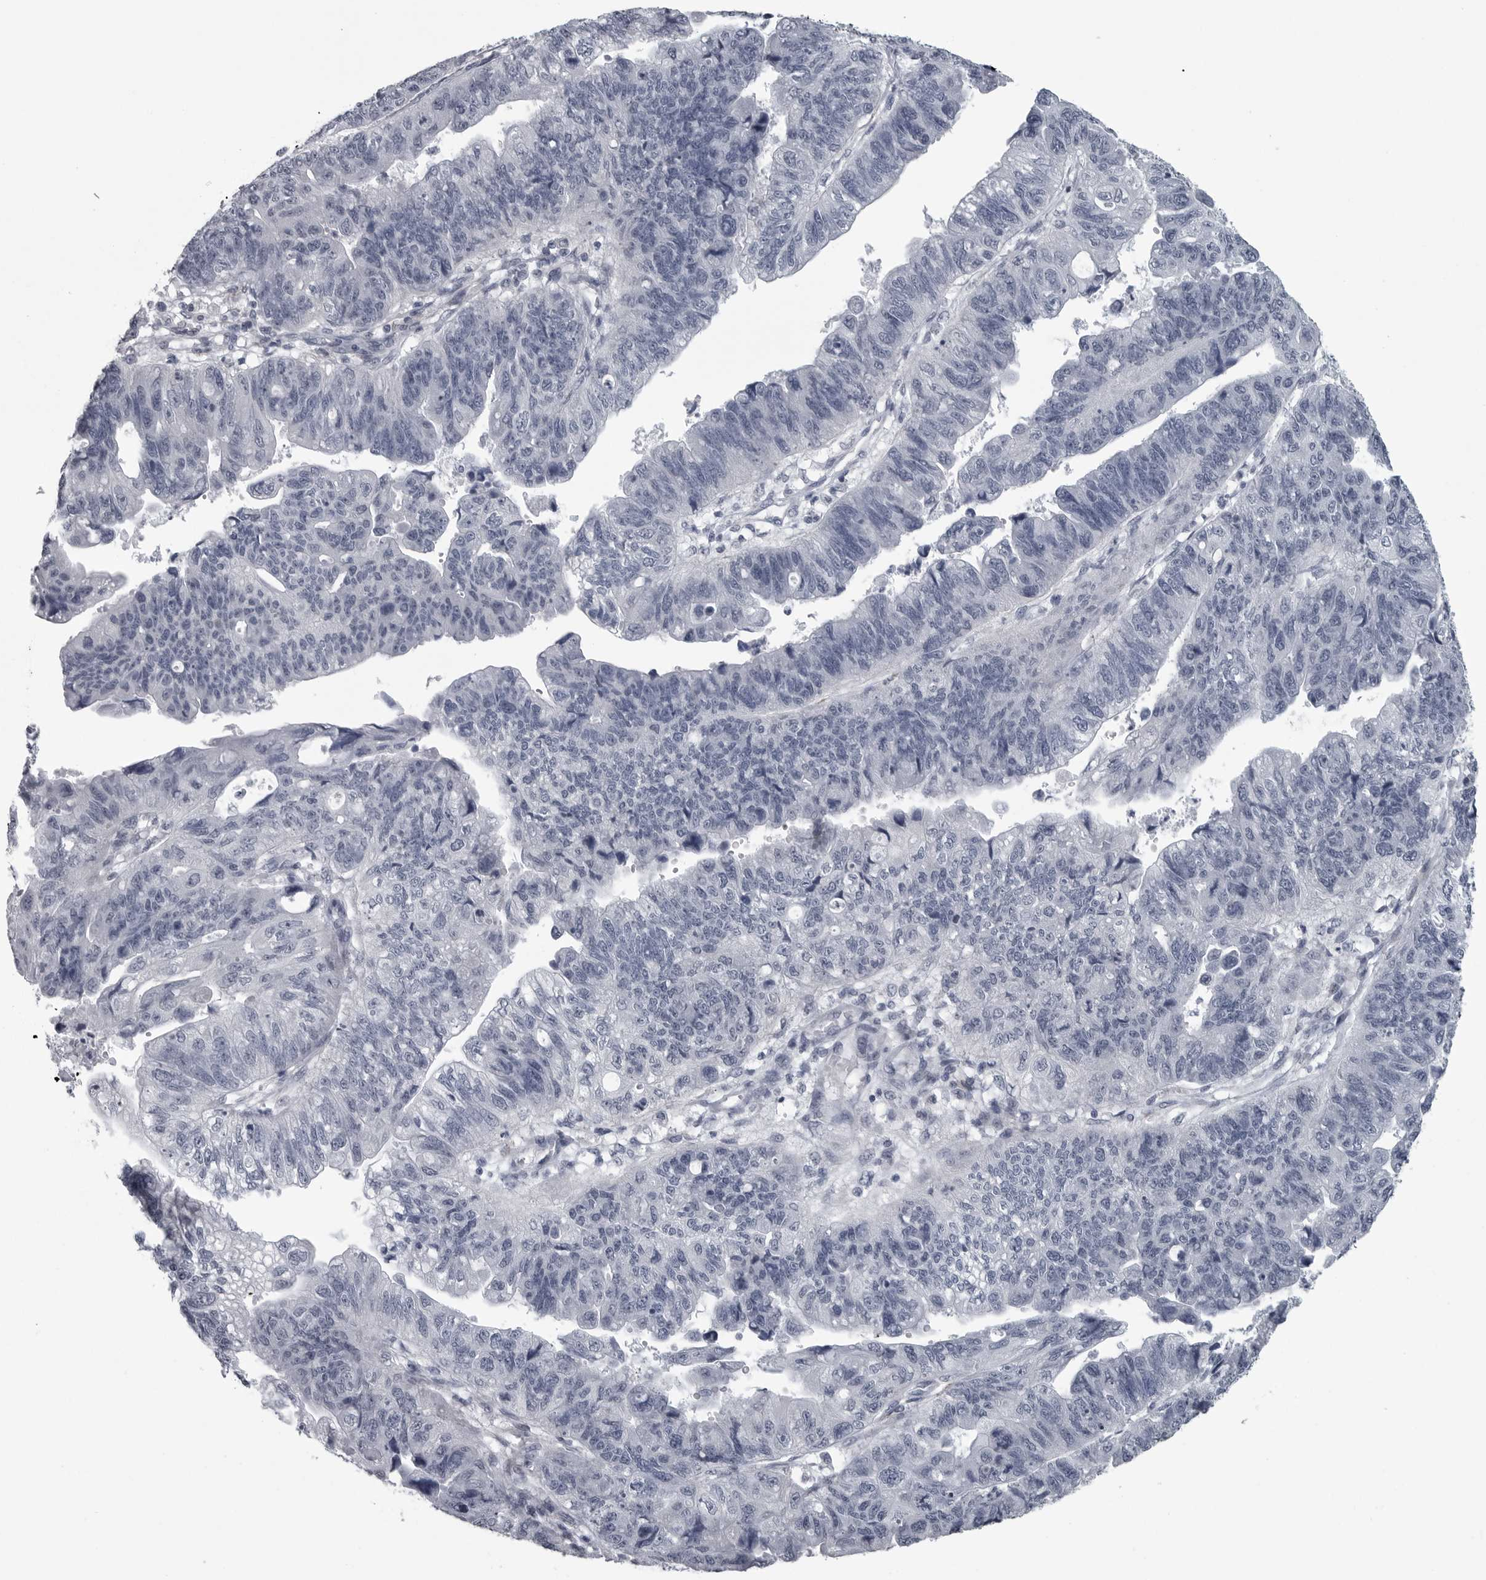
{"staining": {"intensity": "negative", "quantity": "none", "location": "none"}, "tissue": "stomach cancer", "cell_type": "Tumor cells", "image_type": "cancer", "snomed": [{"axis": "morphology", "description": "Adenocarcinoma, NOS"}, {"axis": "topography", "description": "Stomach"}], "caption": "Immunohistochemical staining of stomach cancer (adenocarcinoma) demonstrates no significant staining in tumor cells.", "gene": "LYSMD1", "patient": {"sex": "male", "age": 59}}